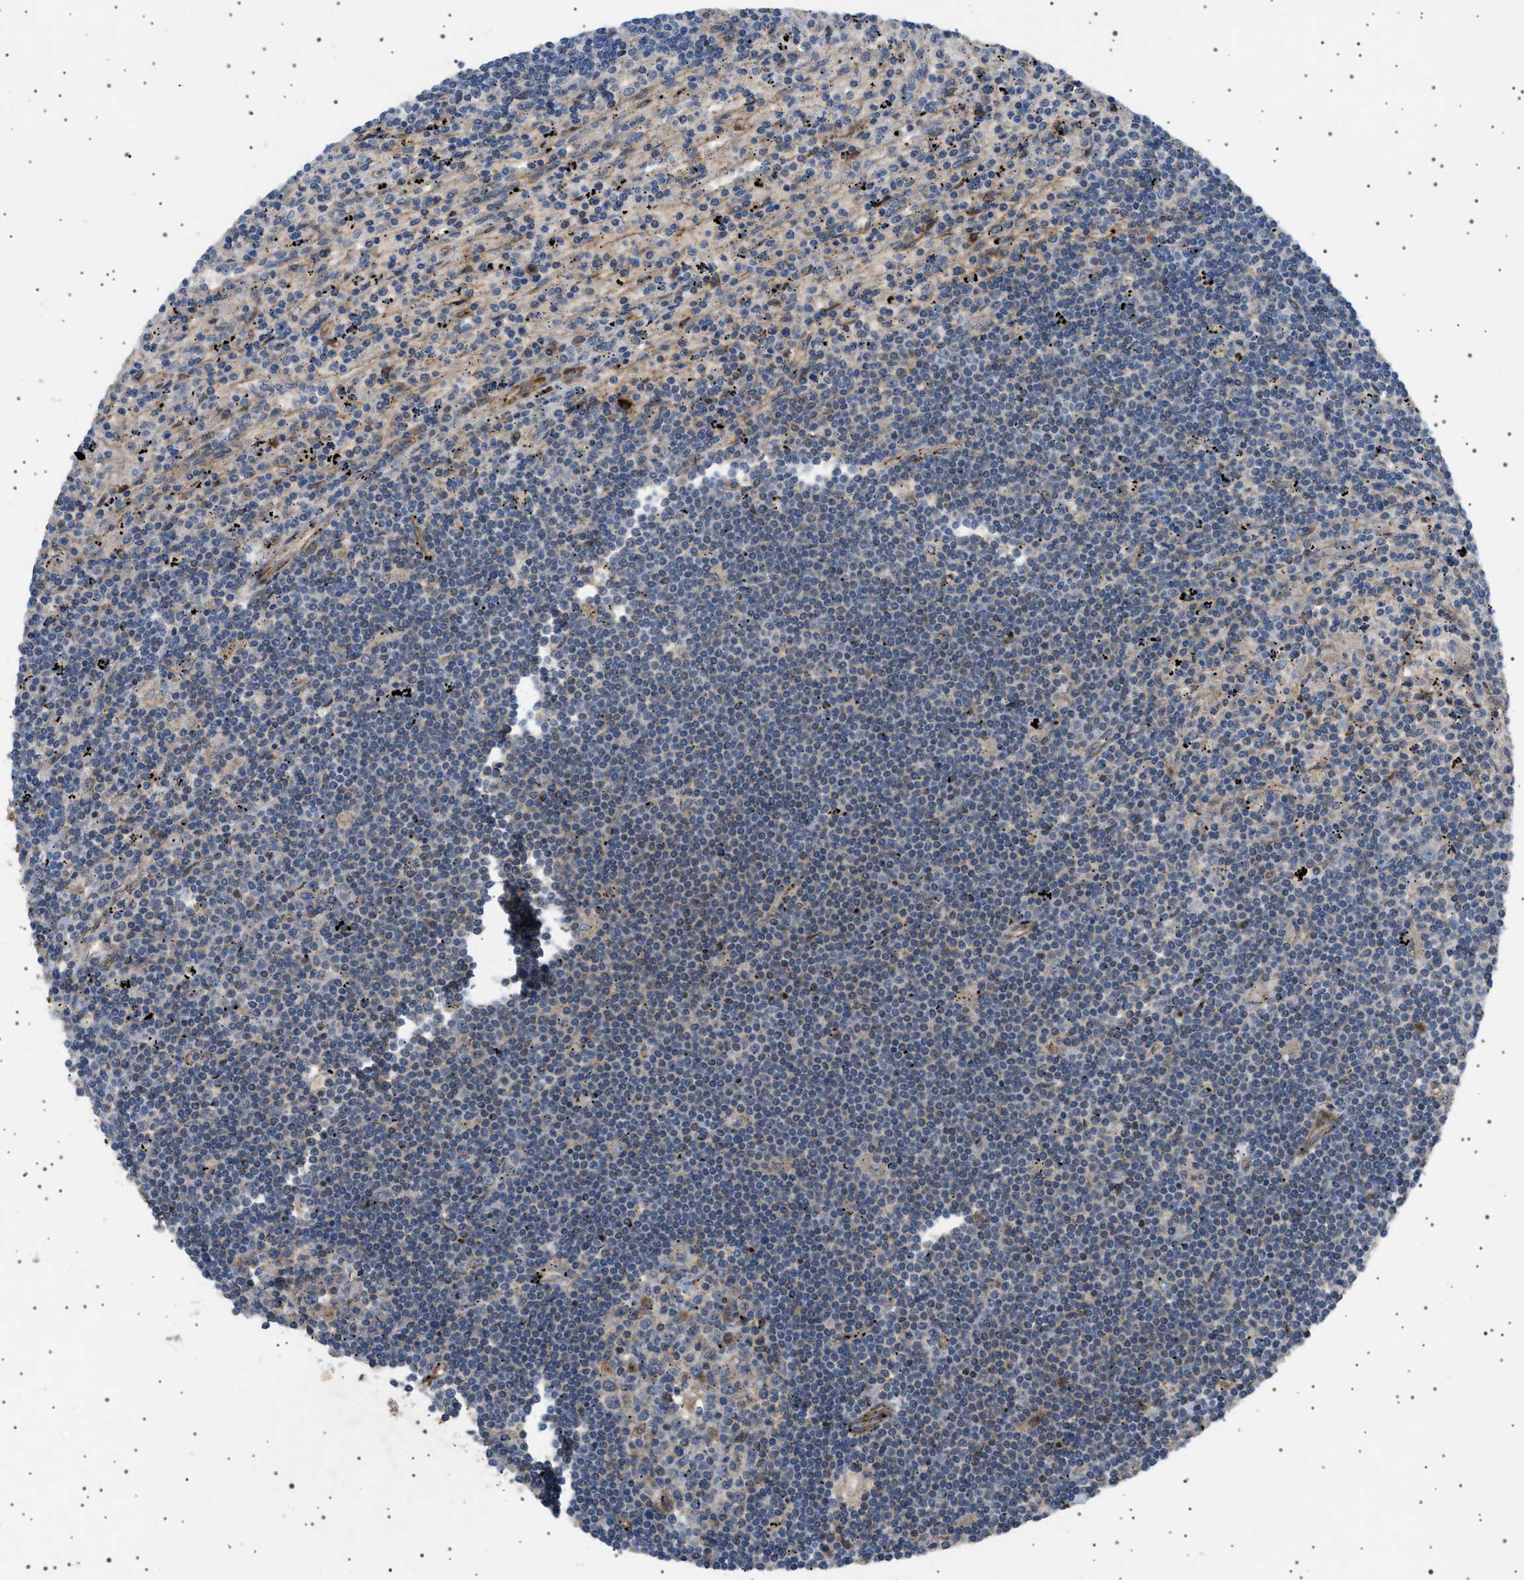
{"staining": {"intensity": "negative", "quantity": "none", "location": "none"}, "tissue": "lymphoma", "cell_type": "Tumor cells", "image_type": "cancer", "snomed": [{"axis": "morphology", "description": "Malignant lymphoma, non-Hodgkin's type, Low grade"}, {"axis": "topography", "description": "Spleen"}], "caption": "Lymphoma stained for a protein using immunohistochemistry exhibits no expression tumor cells.", "gene": "CCDC186", "patient": {"sex": "male", "age": 76}}